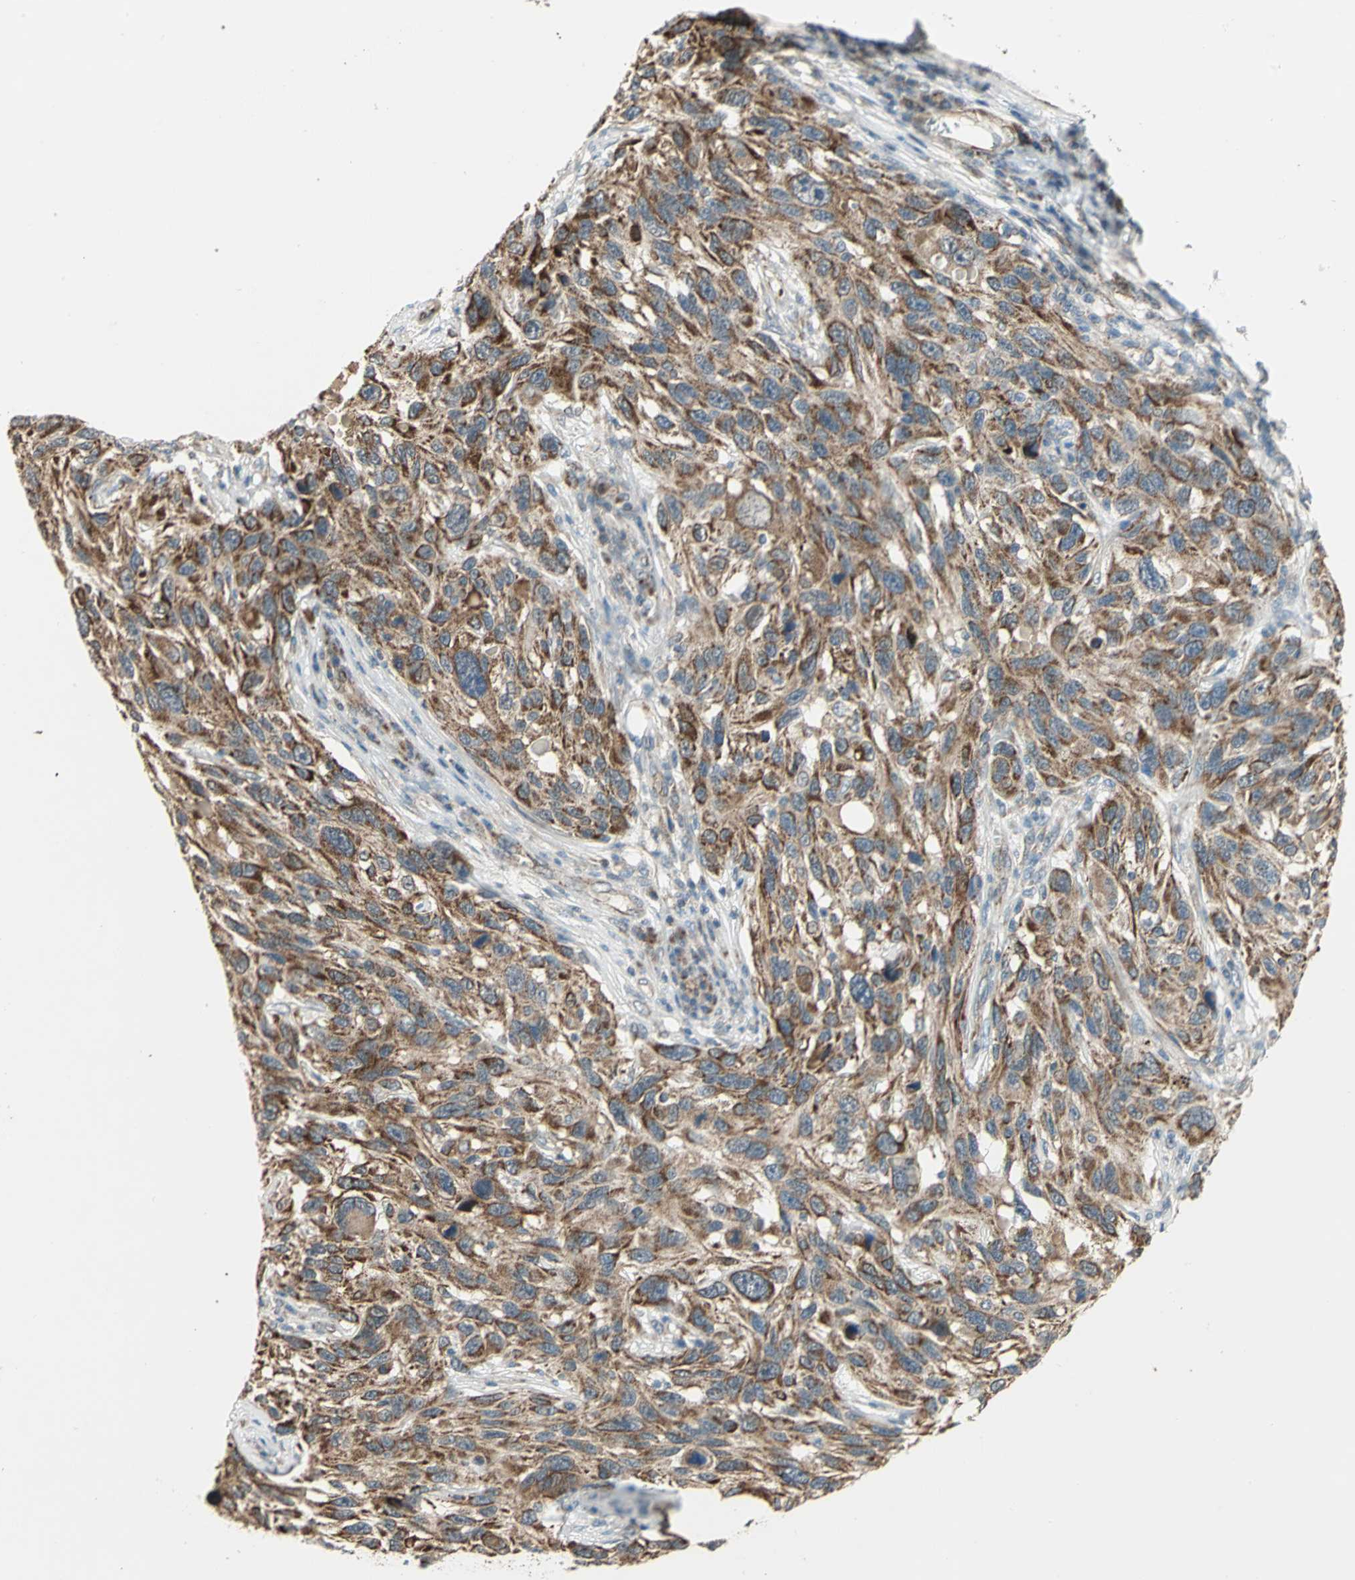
{"staining": {"intensity": "moderate", "quantity": ">75%", "location": "cytoplasmic/membranous"}, "tissue": "melanoma", "cell_type": "Tumor cells", "image_type": "cancer", "snomed": [{"axis": "morphology", "description": "Malignant melanoma, NOS"}, {"axis": "topography", "description": "Skin"}], "caption": "This photomicrograph exhibits melanoma stained with immunohistochemistry (IHC) to label a protein in brown. The cytoplasmic/membranous of tumor cells show moderate positivity for the protein. Nuclei are counter-stained blue.", "gene": "MRPS22", "patient": {"sex": "male", "age": 53}}